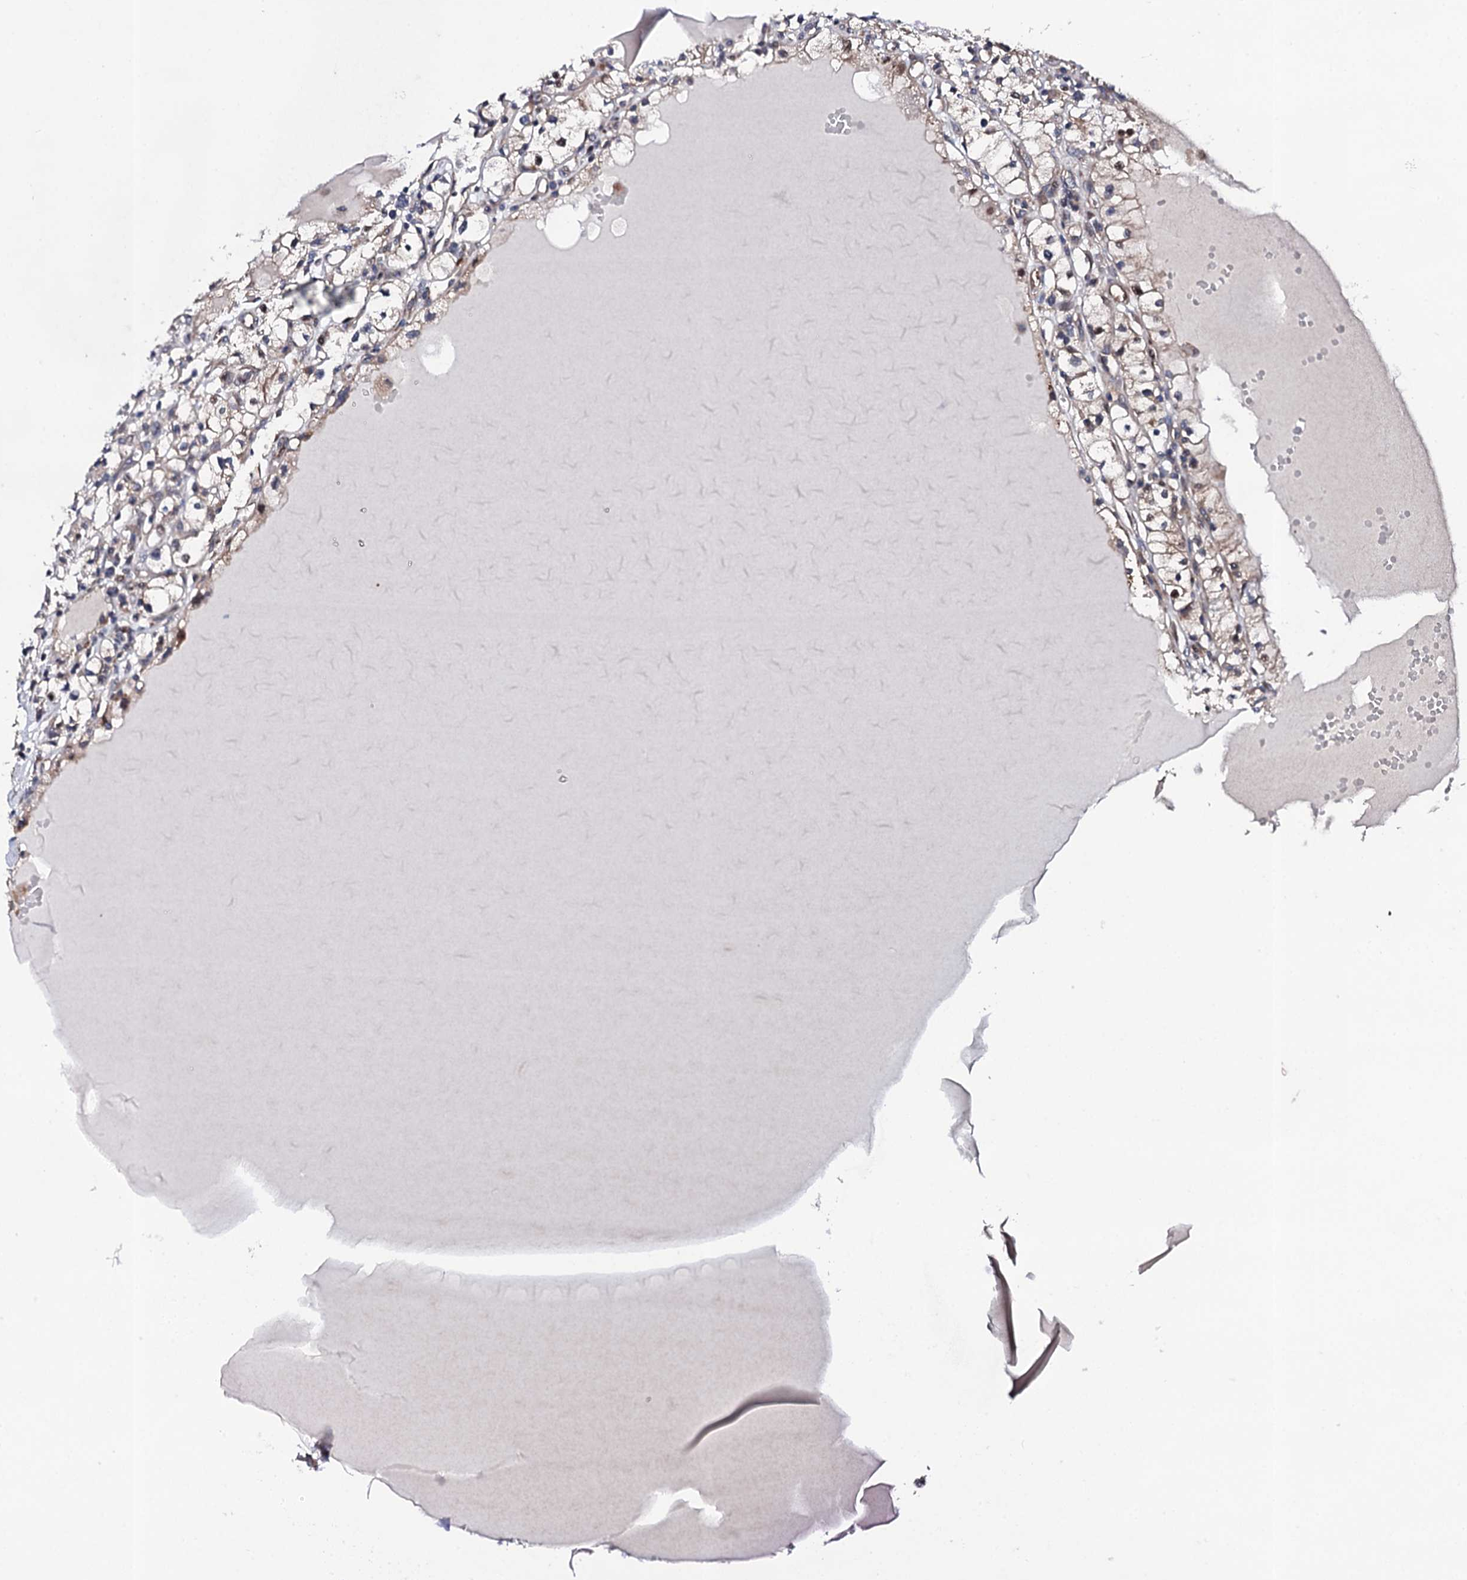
{"staining": {"intensity": "negative", "quantity": "none", "location": "none"}, "tissue": "renal cancer", "cell_type": "Tumor cells", "image_type": "cancer", "snomed": [{"axis": "morphology", "description": "Adenocarcinoma, NOS"}, {"axis": "topography", "description": "Kidney"}], "caption": "This is an IHC micrograph of human adenocarcinoma (renal). There is no staining in tumor cells.", "gene": "CIAO2A", "patient": {"sex": "male", "age": 56}}